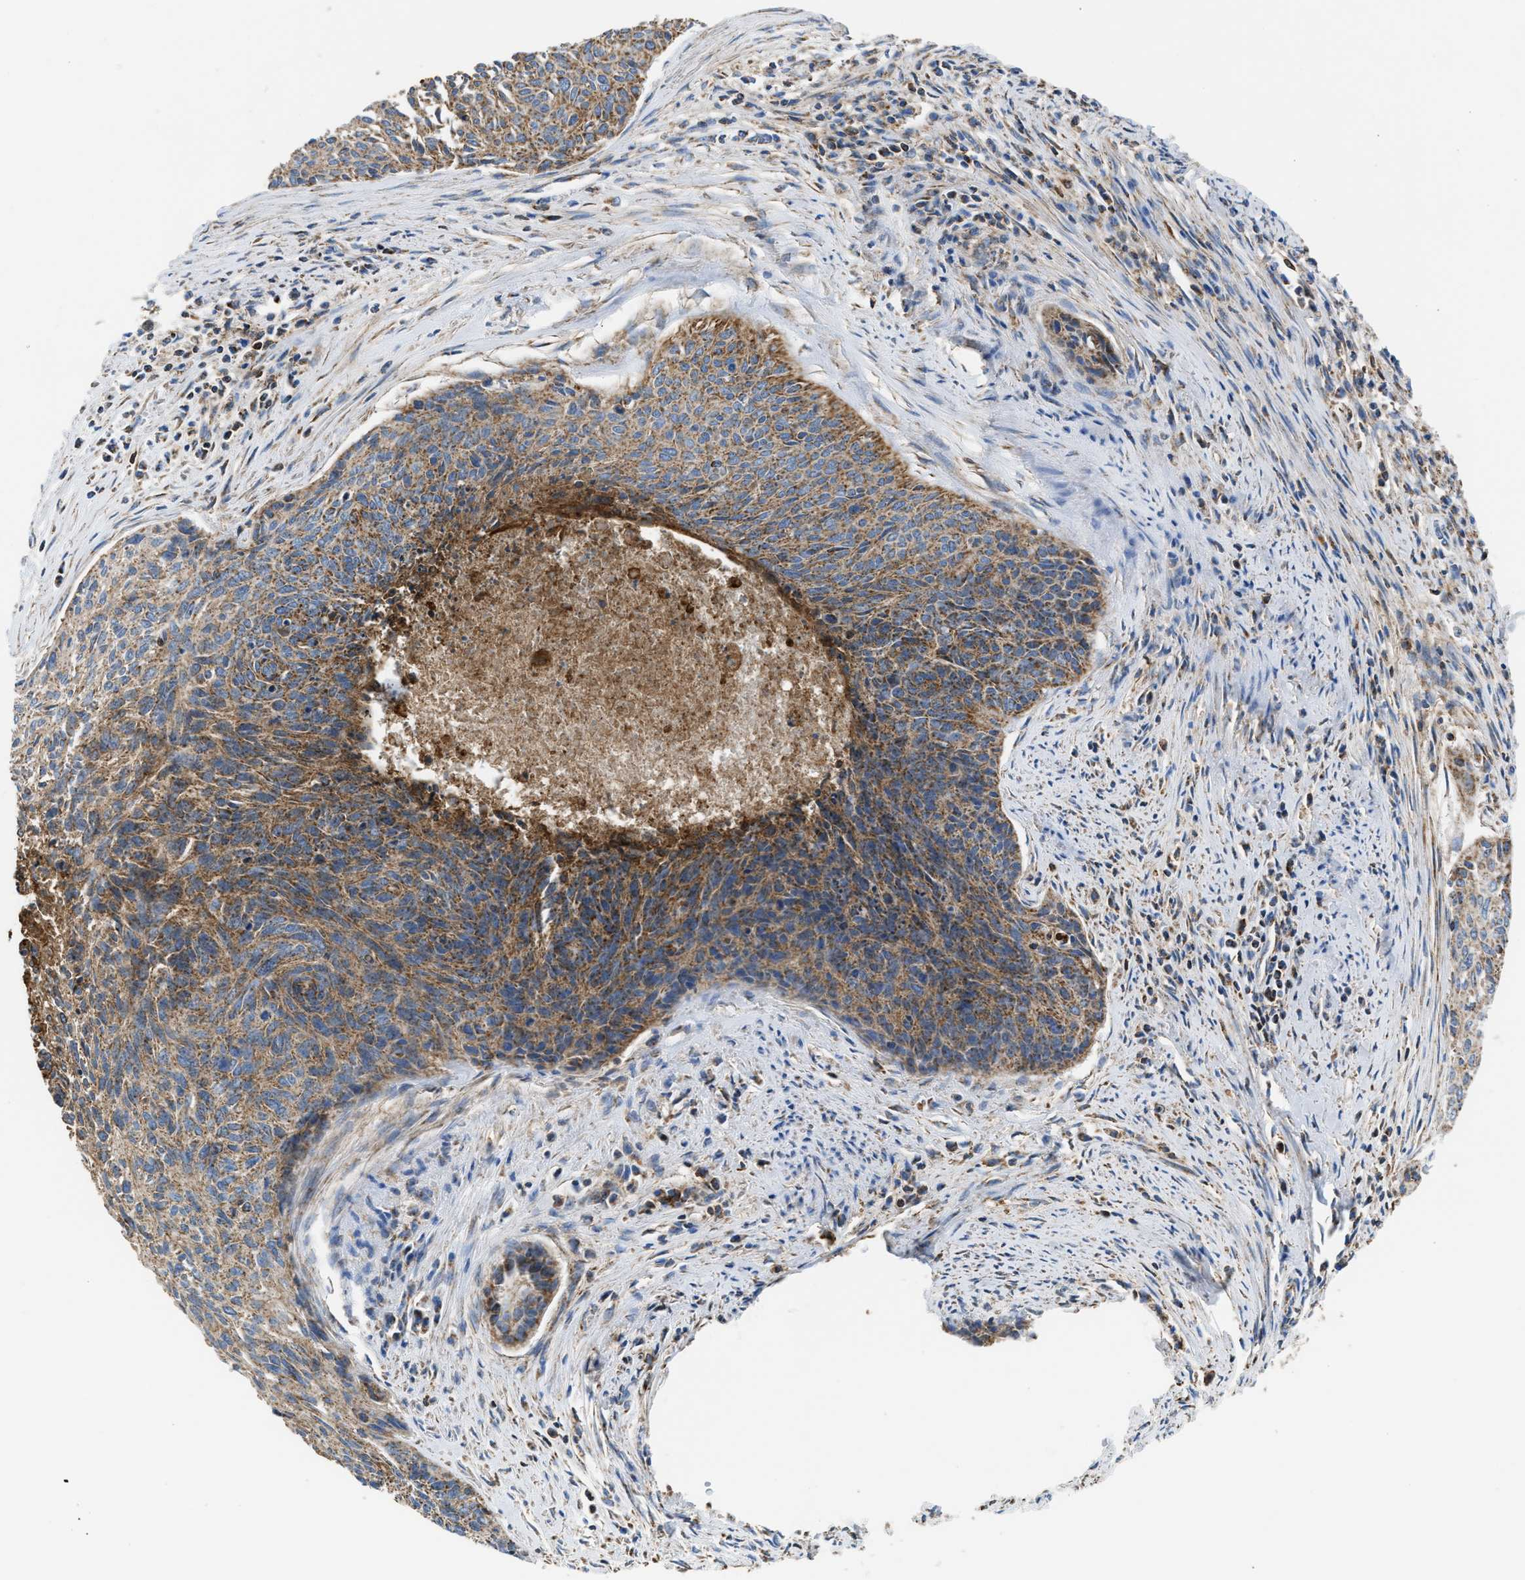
{"staining": {"intensity": "moderate", "quantity": ">75%", "location": "cytoplasmic/membranous"}, "tissue": "cervical cancer", "cell_type": "Tumor cells", "image_type": "cancer", "snomed": [{"axis": "morphology", "description": "Squamous cell carcinoma, NOS"}, {"axis": "topography", "description": "Cervix"}], "caption": "The micrograph demonstrates immunohistochemical staining of squamous cell carcinoma (cervical). There is moderate cytoplasmic/membranous positivity is identified in approximately >75% of tumor cells.", "gene": "ECHS1", "patient": {"sex": "female", "age": 55}}